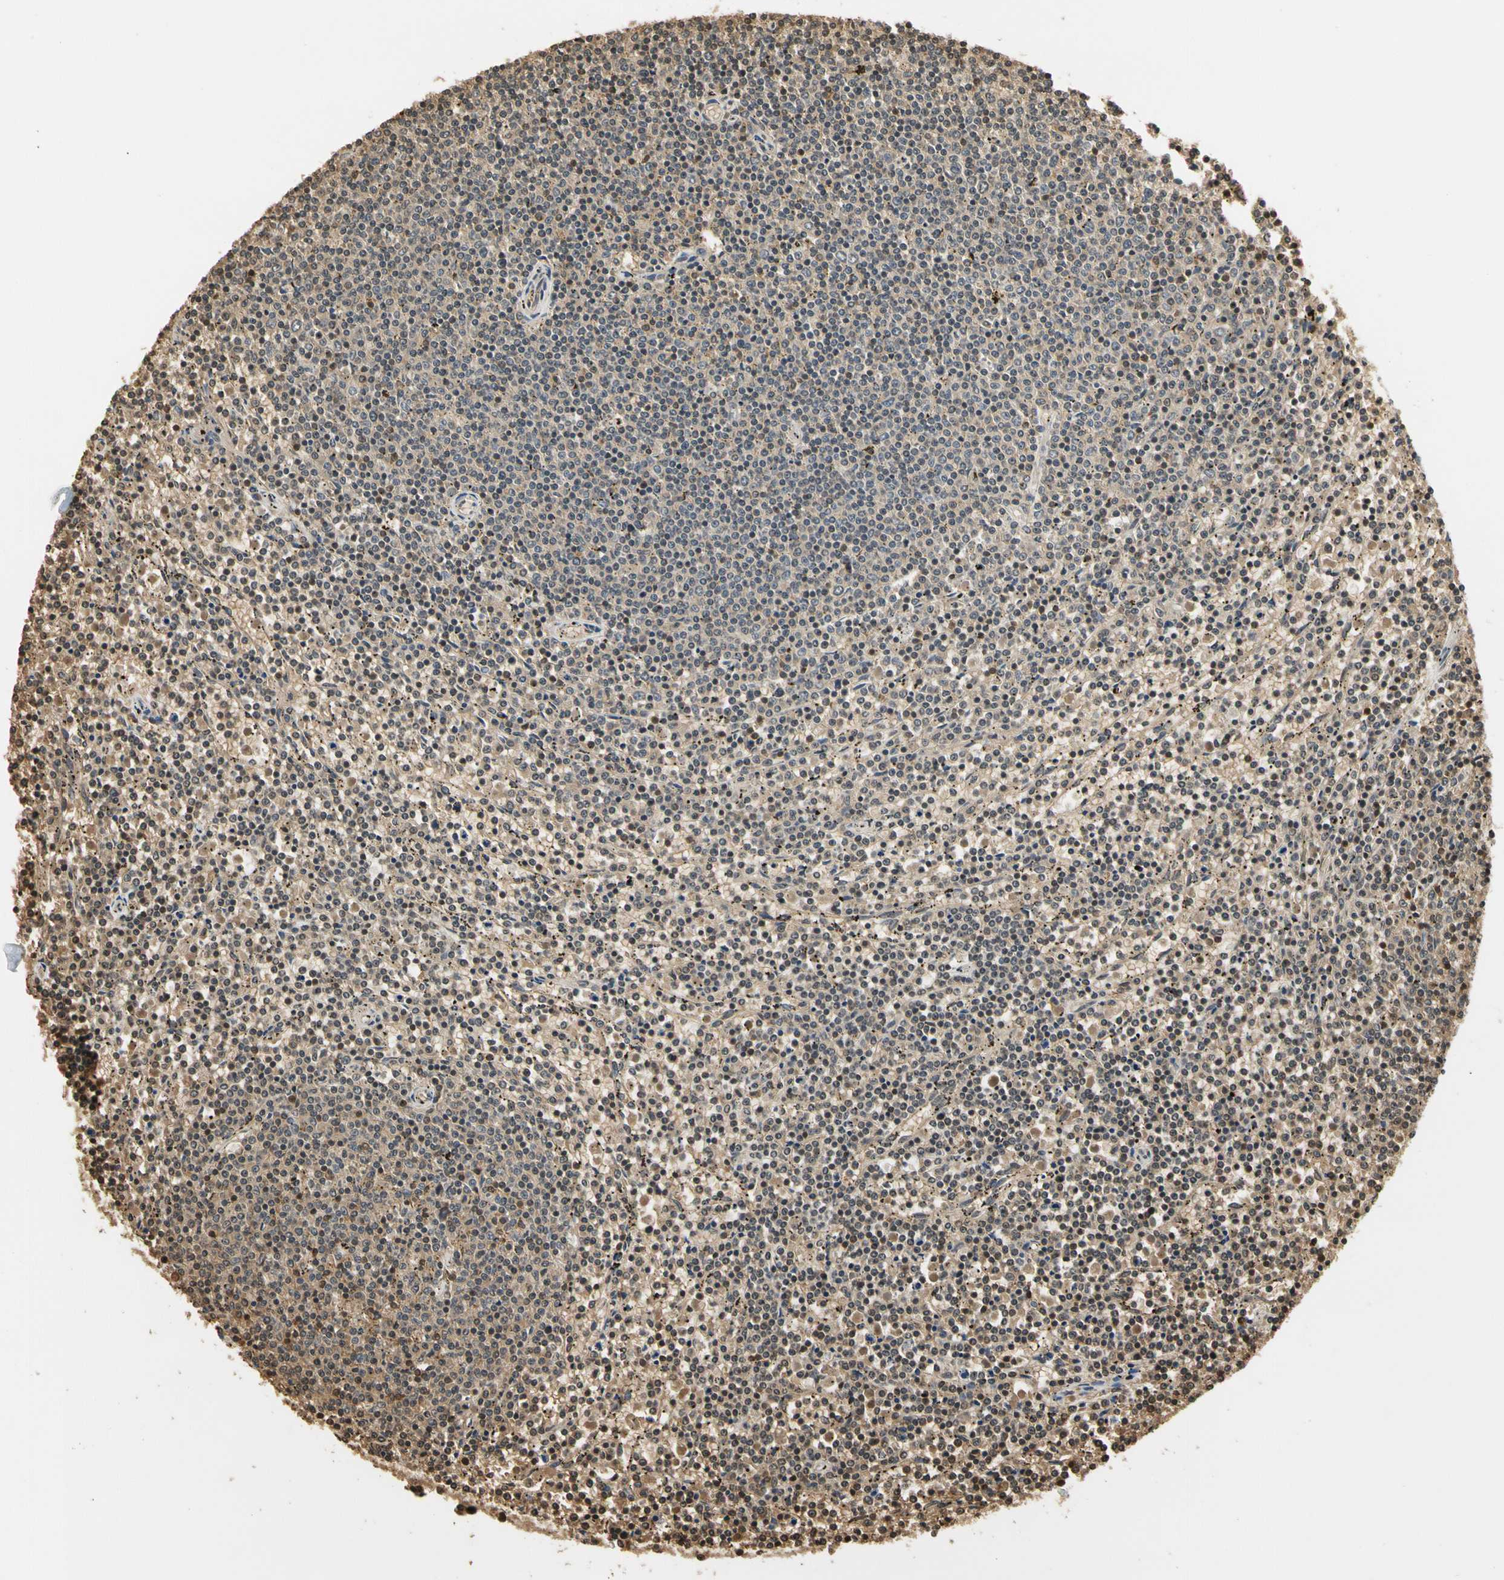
{"staining": {"intensity": "weak", "quantity": ">75%", "location": "cytoplasmic/membranous,nuclear"}, "tissue": "lymphoma", "cell_type": "Tumor cells", "image_type": "cancer", "snomed": [{"axis": "morphology", "description": "Malignant lymphoma, non-Hodgkin's type, Low grade"}, {"axis": "topography", "description": "Spleen"}], "caption": "Immunohistochemistry staining of malignant lymphoma, non-Hodgkin's type (low-grade), which reveals low levels of weak cytoplasmic/membranous and nuclear staining in about >75% of tumor cells indicating weak cytoplasmic/membranous and nuclear protein staining. The staining was performed using DAB (3,3'-diaminobenzidine) (brown) for protein detection and nuclei were counterstained in hematoxylin (blue).", "gene": "SOD1", "patient": {"sex": "female", "age": 50}}